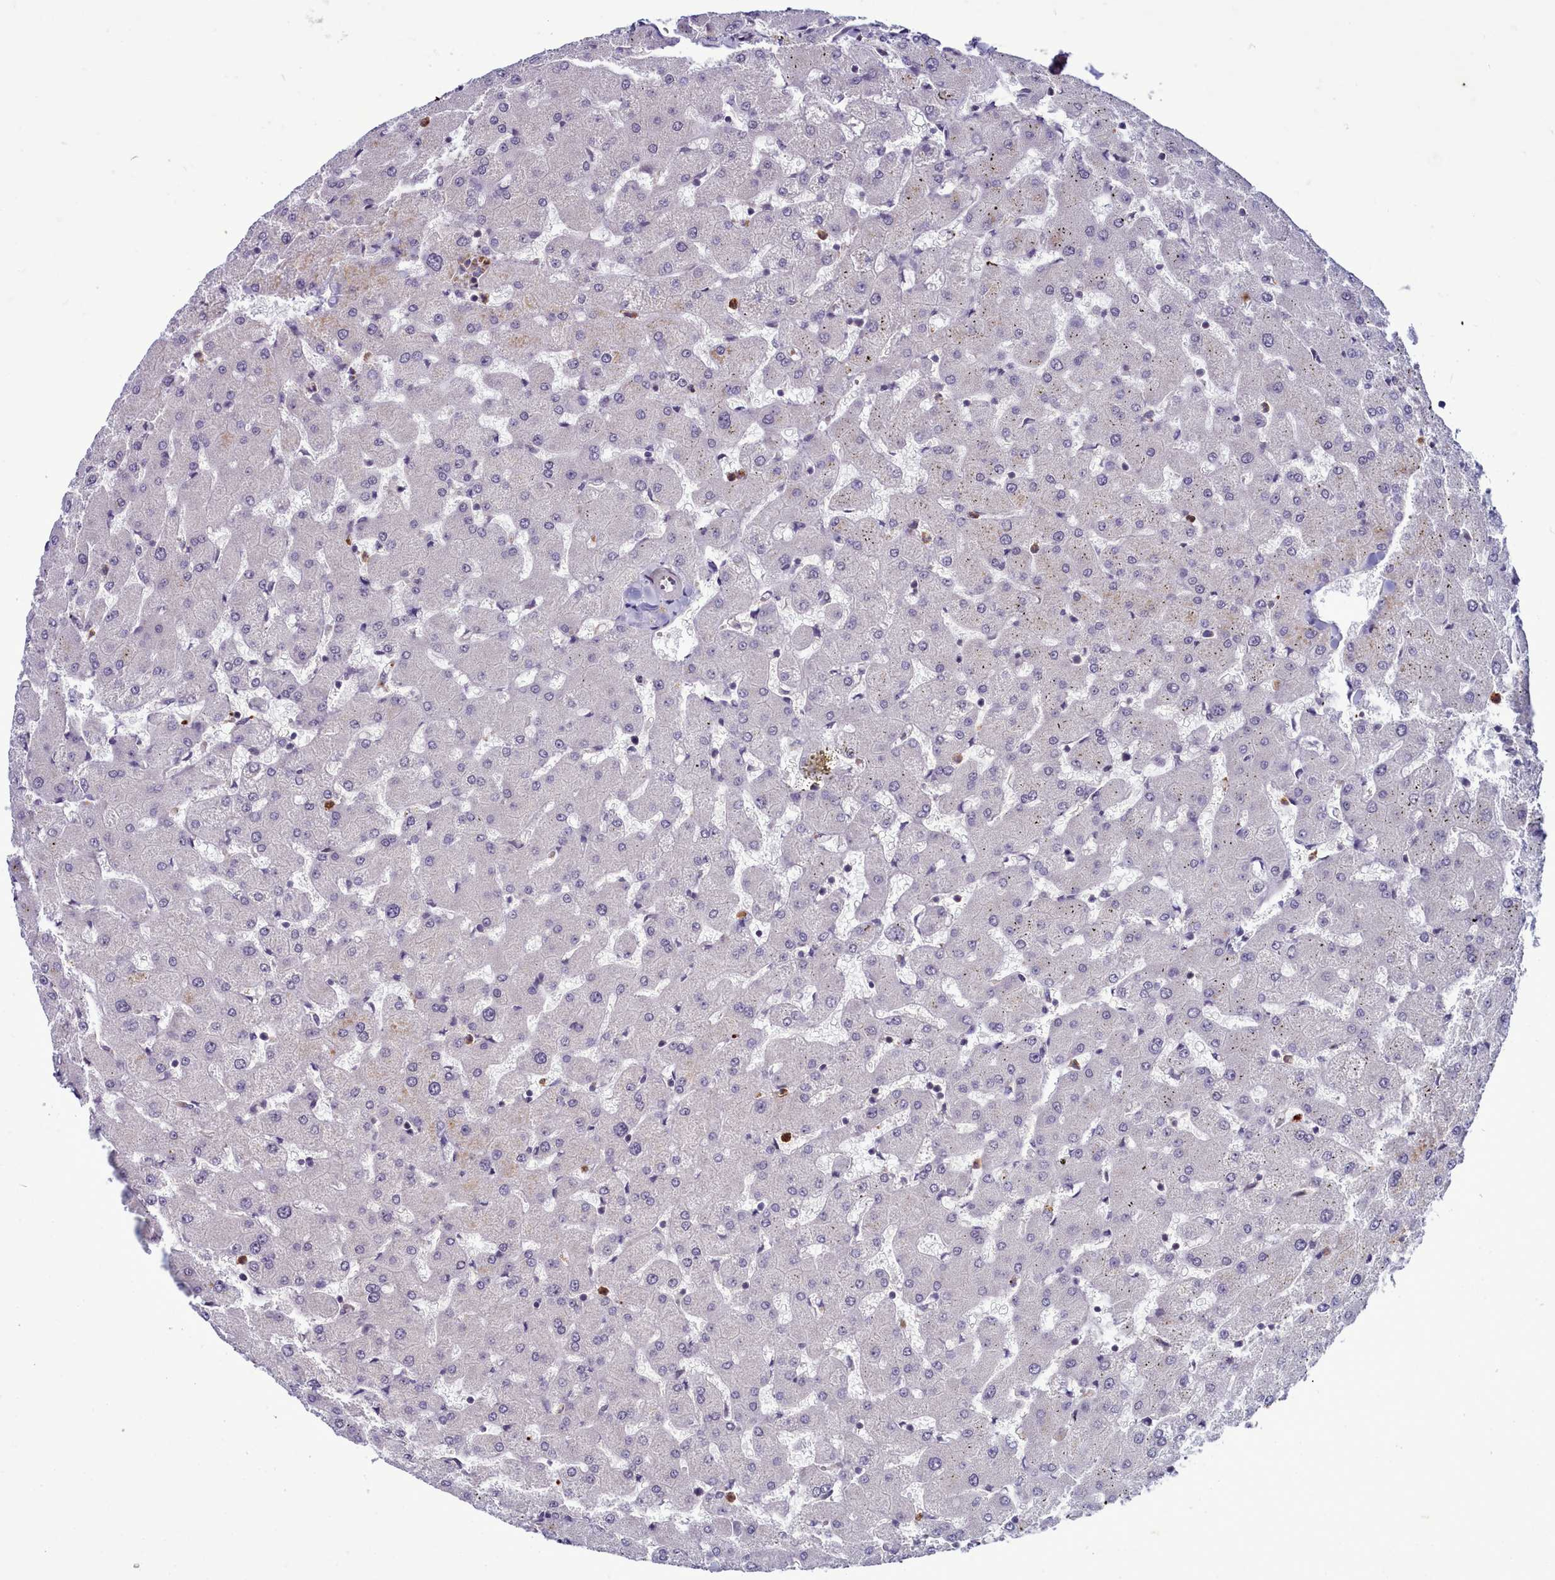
{"staining": {"intensity": "negative", "quantity": "none", "location": "none"}, "tissue": "liver", "cell_type": "Cholangiocytes", "image_type": "normal", "snomed": [{"axis": "morphology", "description": "Normal tissue, NOS"}, {"axis": "topography", "description": "Liver"}], "caption": "Immunohistochemistry (IHC) micrograph of normal liver stained for a protein (brown), which shows no staining in cholangiocytes.", "gene": "BCAR1", "patient": {"sex": "female", "age": 63}}